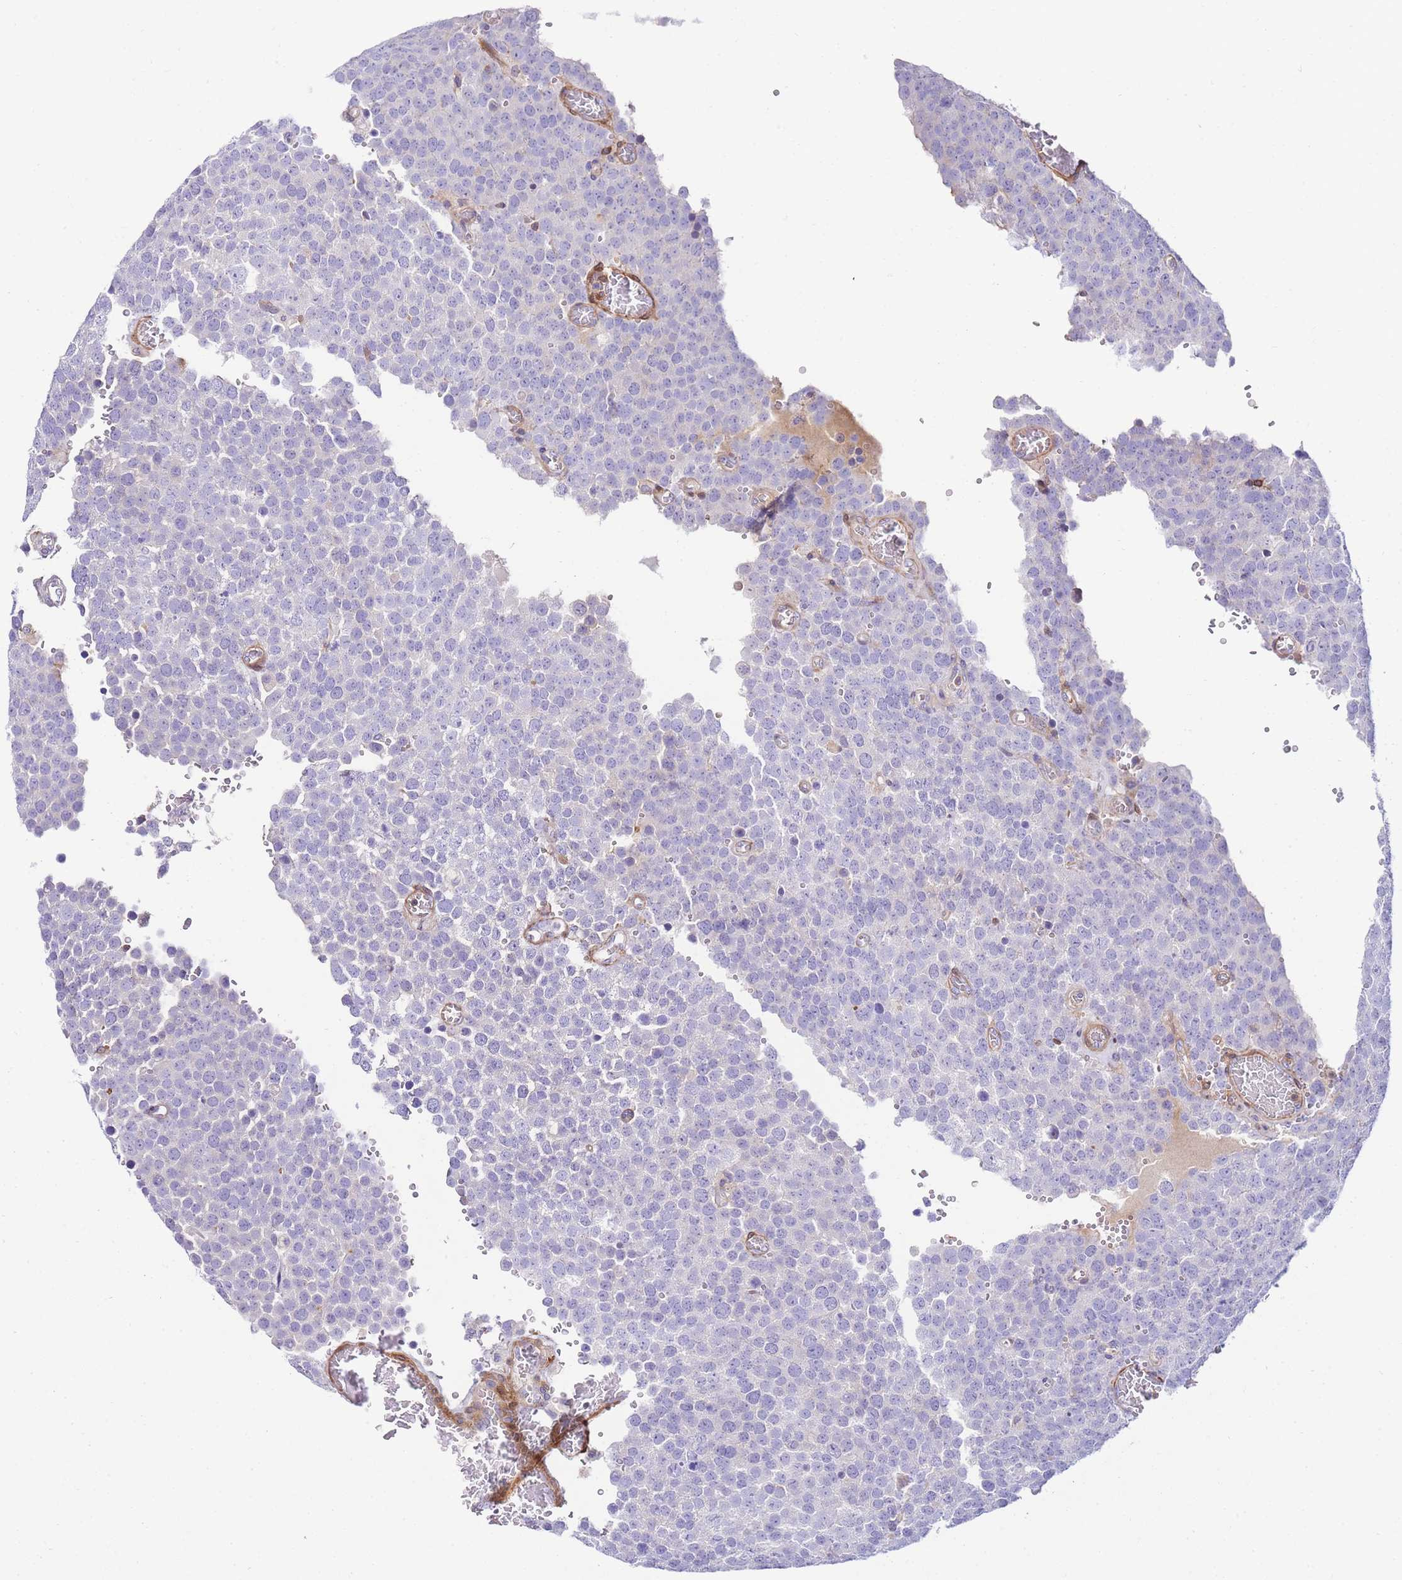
{"staining": {"intensity": "negative", "quantity": "none", "location": "none"}, "tissue": "testis cancer", "cell_type": "Tumor cells", "image_type": "cancer", "snomed": [{"axis": "morphology", "description": "Normal tissue, NOS"}, {"axis": "morphology", "description": "Seminoma, NOS"}, {"axis": "topography", "description": "Testis"}], "caption": "Seminoma (testis) was stained to show a protein in brown. There is no significant staining in tumor cells. (Immunohistochemistry (ihc), brightfield microscopy, high magnification).", "gene": "FBN3", "patient": {"sex": "male", "age": 71}}